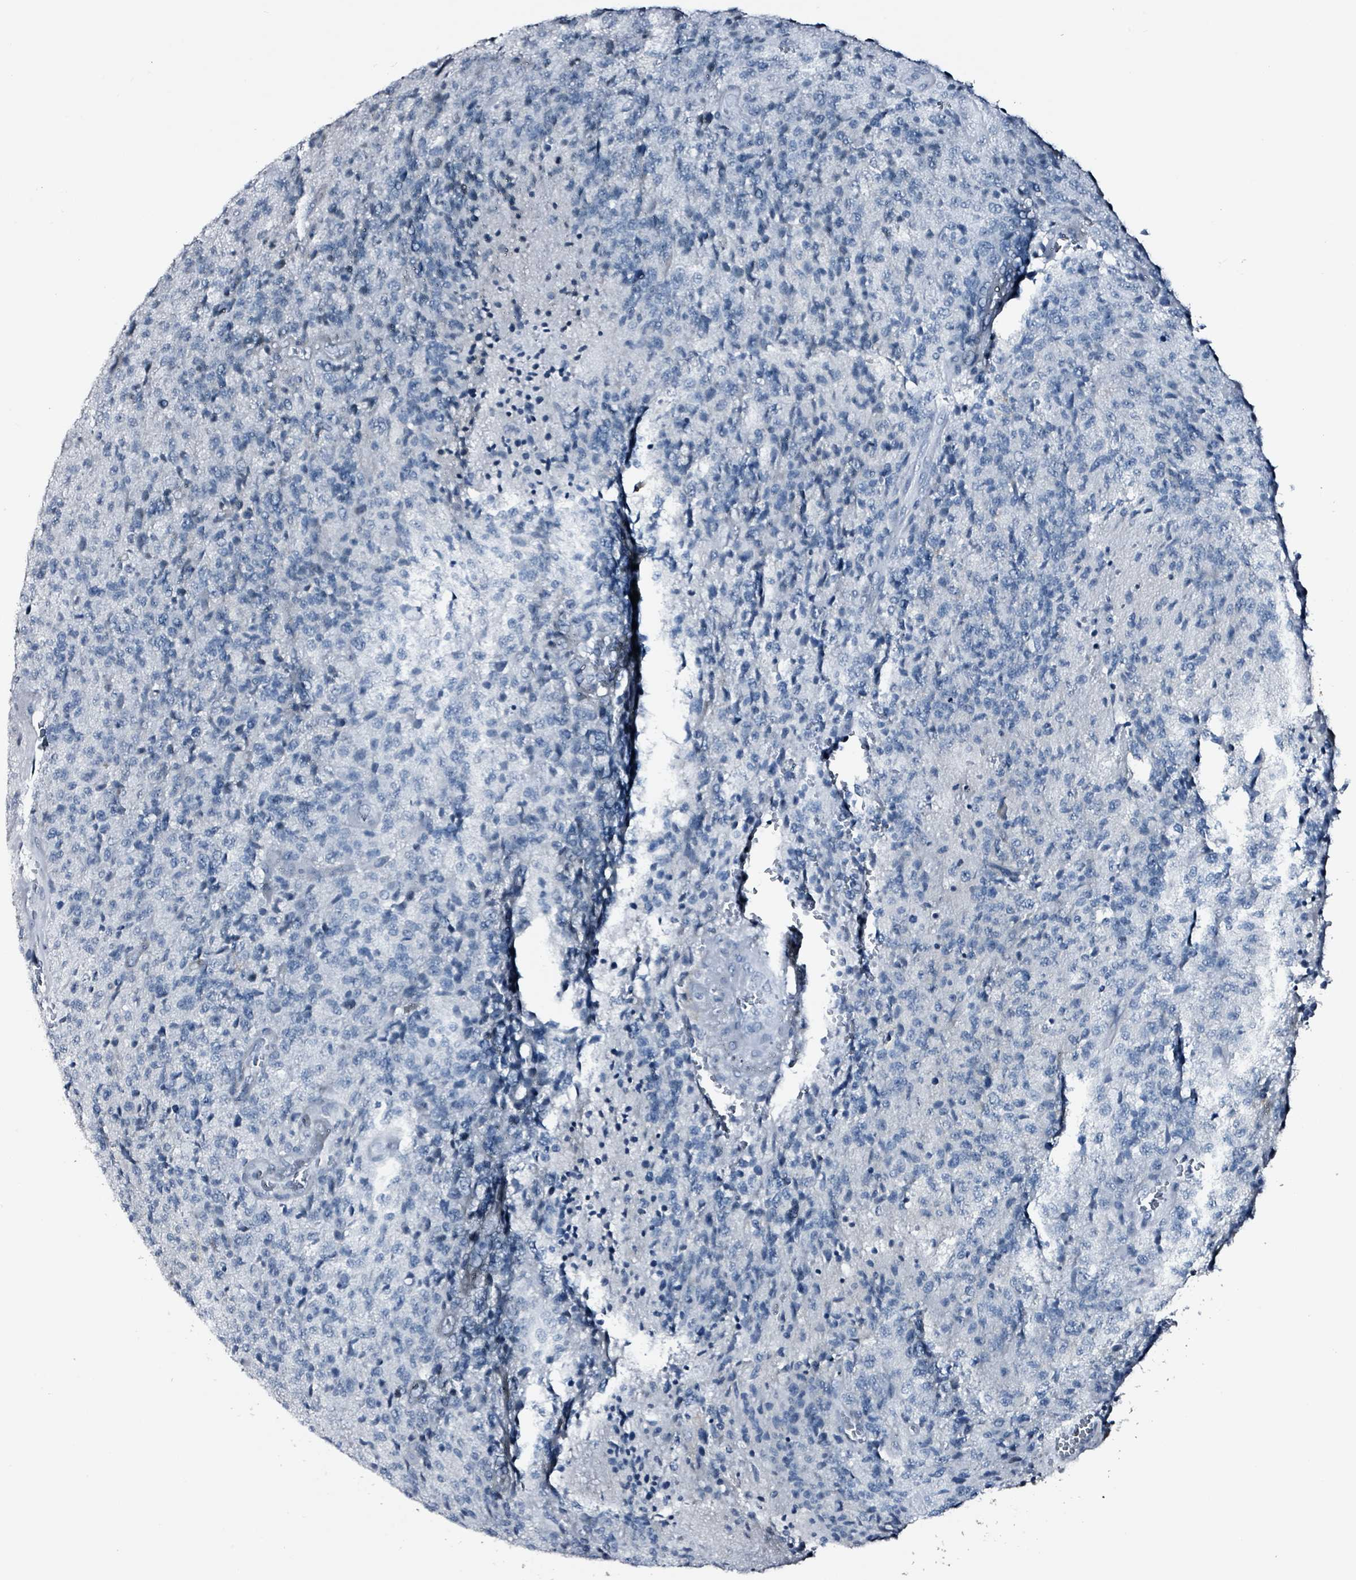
{"staining": {"intensity": "negative", "quantity": "none", "location": "none"}, "tissue": "glioma", "cell_type": "Tumor cells", "image_type": "cancer", "snomed": [{"axis": "morphology", "description": "Glioma, malignant, High grade"}, {"axis": "topography", "description": "Brain"}], "caption": "DAB (3,3'-diaminobenzidine) immunohistochemical staining of malignant glioma (high-grade) demonstrates no significant expression in tumor cells. The staining is performed using DAB brown chromogen with nuclei counter-stained in using hematoxylin.", "gene": "CA9", "patient": {"sex": "male", "age": 36}}